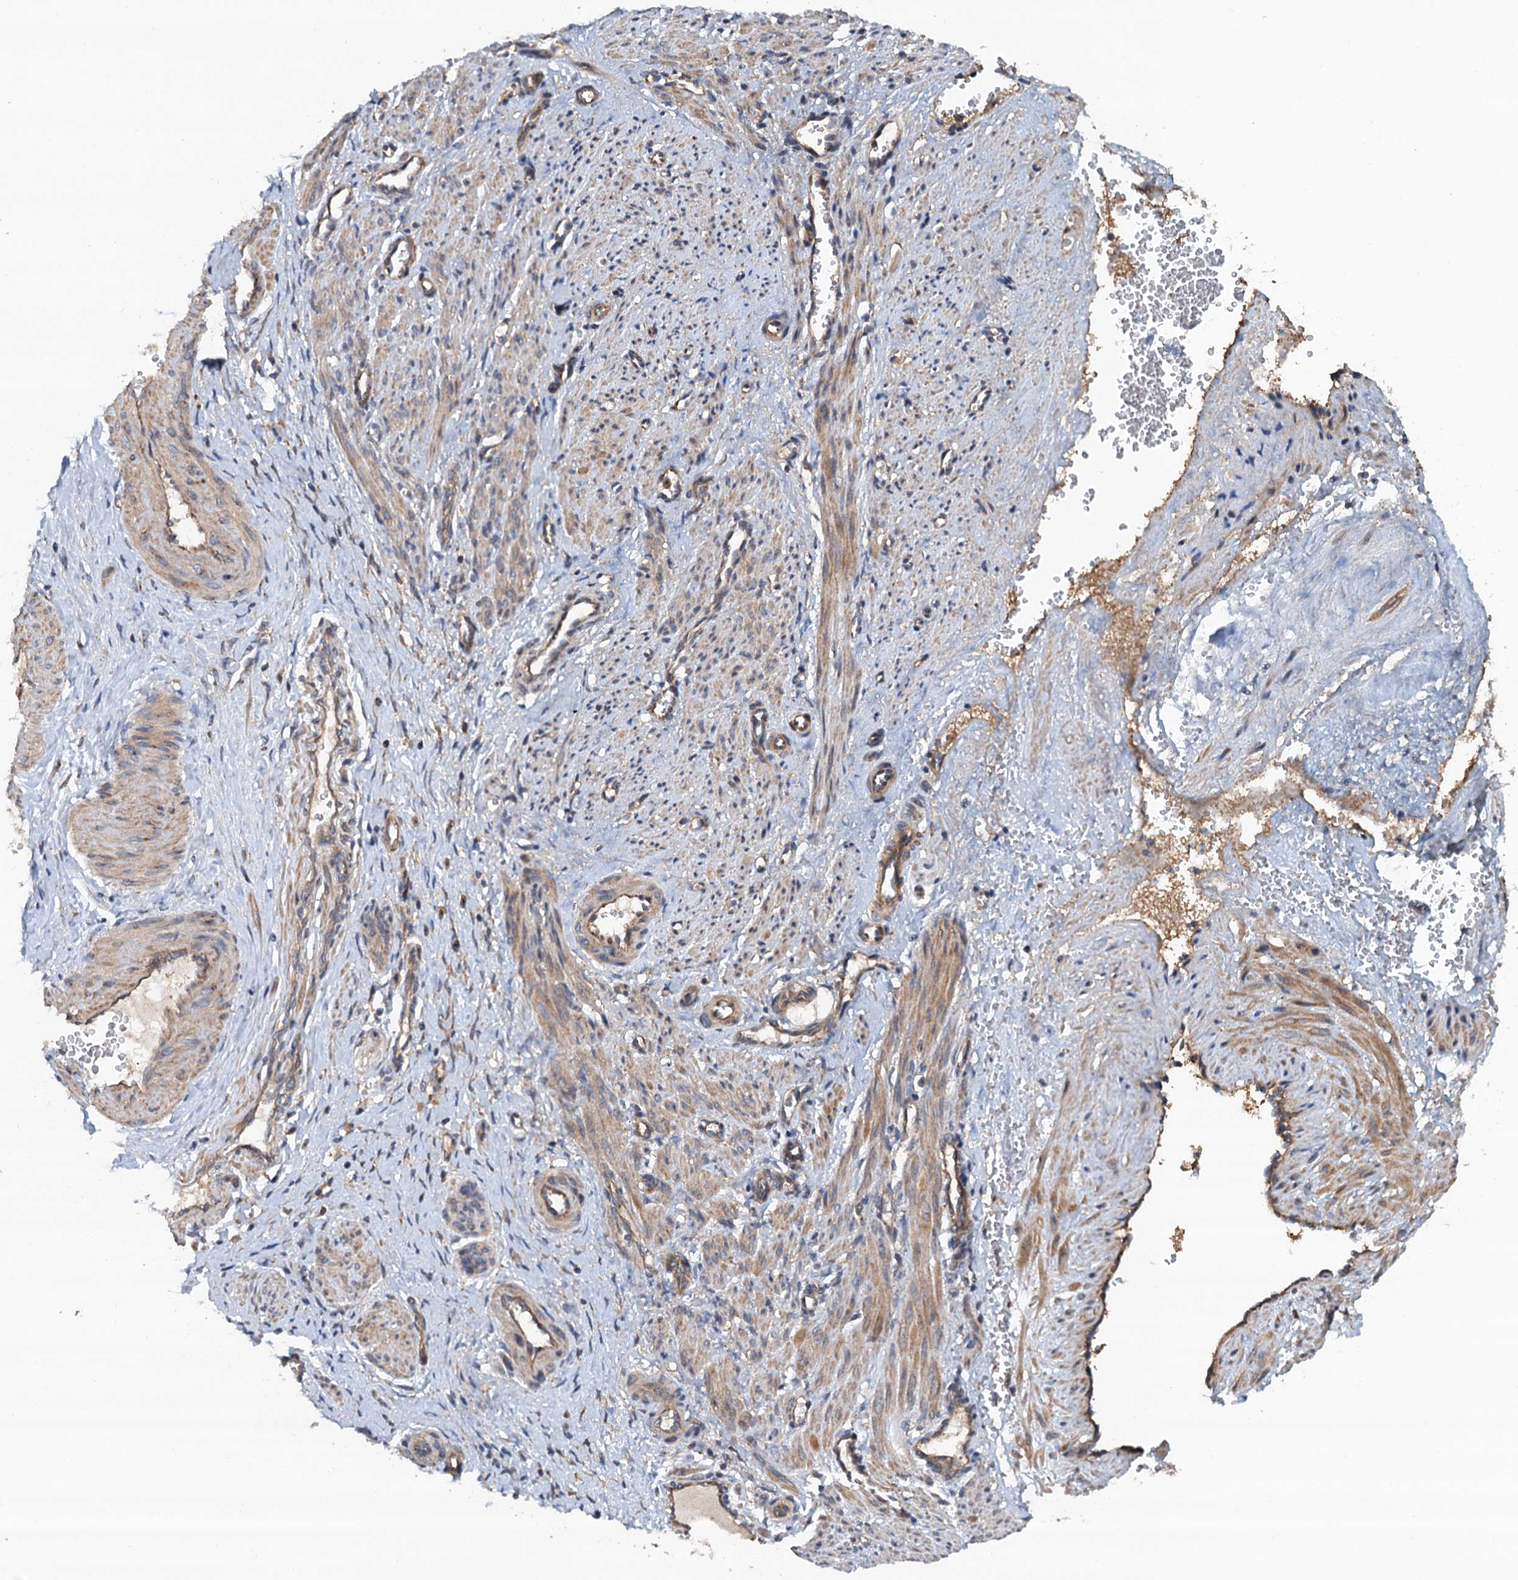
{"staining": {"intensity": "weak", "quantity": "25%-75%", "location": "cytoplasmic/membranous"}, "tissue": "smooth muscle", "cell_type": "Smooth muscle cells", "image_type": "normal", "snomed": [{"axis": "morphology", "description": "Normal tissue, NOS"}, {"axis": "topography", "description": "Endometrium"}], "caption": "Normal smooth muscle exhibits weak cytoplasmic/membranous expression in approximately 25%-75% of smooth muscle cells, visualized by immunohistochemistry.", "gene": "COG3", "patient": {"sex": "female", "age": 33}}